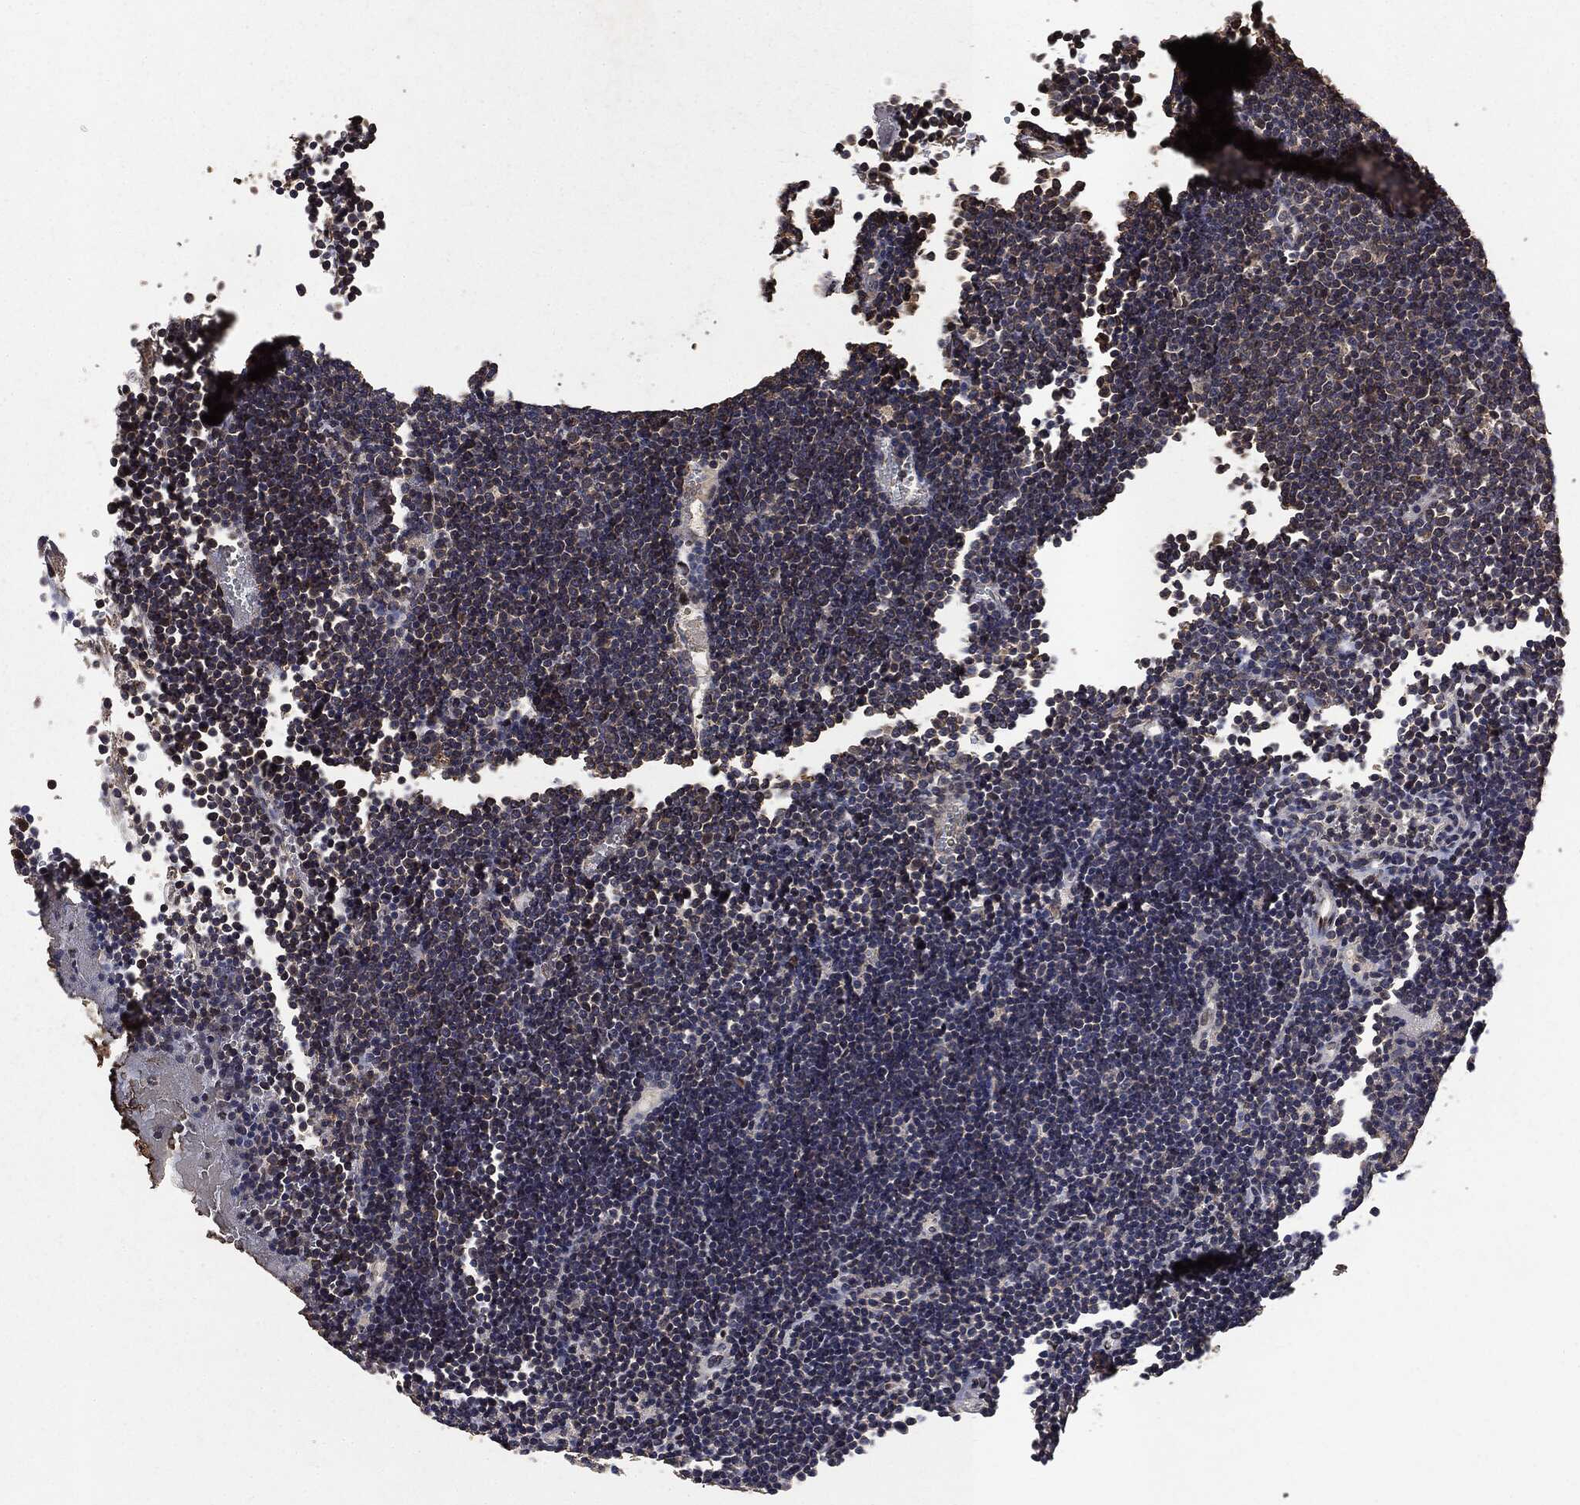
{"staining": {"intensity": "moderate", "quantity": "25%-75%", "location": "cytoplasmic/membranous,nuclear"}, "tissue": "lymphoma", "cell_type": "Tumor cells", "image_type": "cancer", "snomed": [{"axis": "morphology", "description": "Malignant lymphoma, non-Hodgkin's type, Low grade"}, {"axis": "topography", "description": "Brain"}], "caption": "Tumor cells exhibit moderate cytoplasmic/membranous and nuclear expression in about 25%-75% of cells in malignant lymphoma, non-Hodgkin's type (low-grade).", "gene": "PPP6R2", "patient": {"sex": "female", "age": 66}}